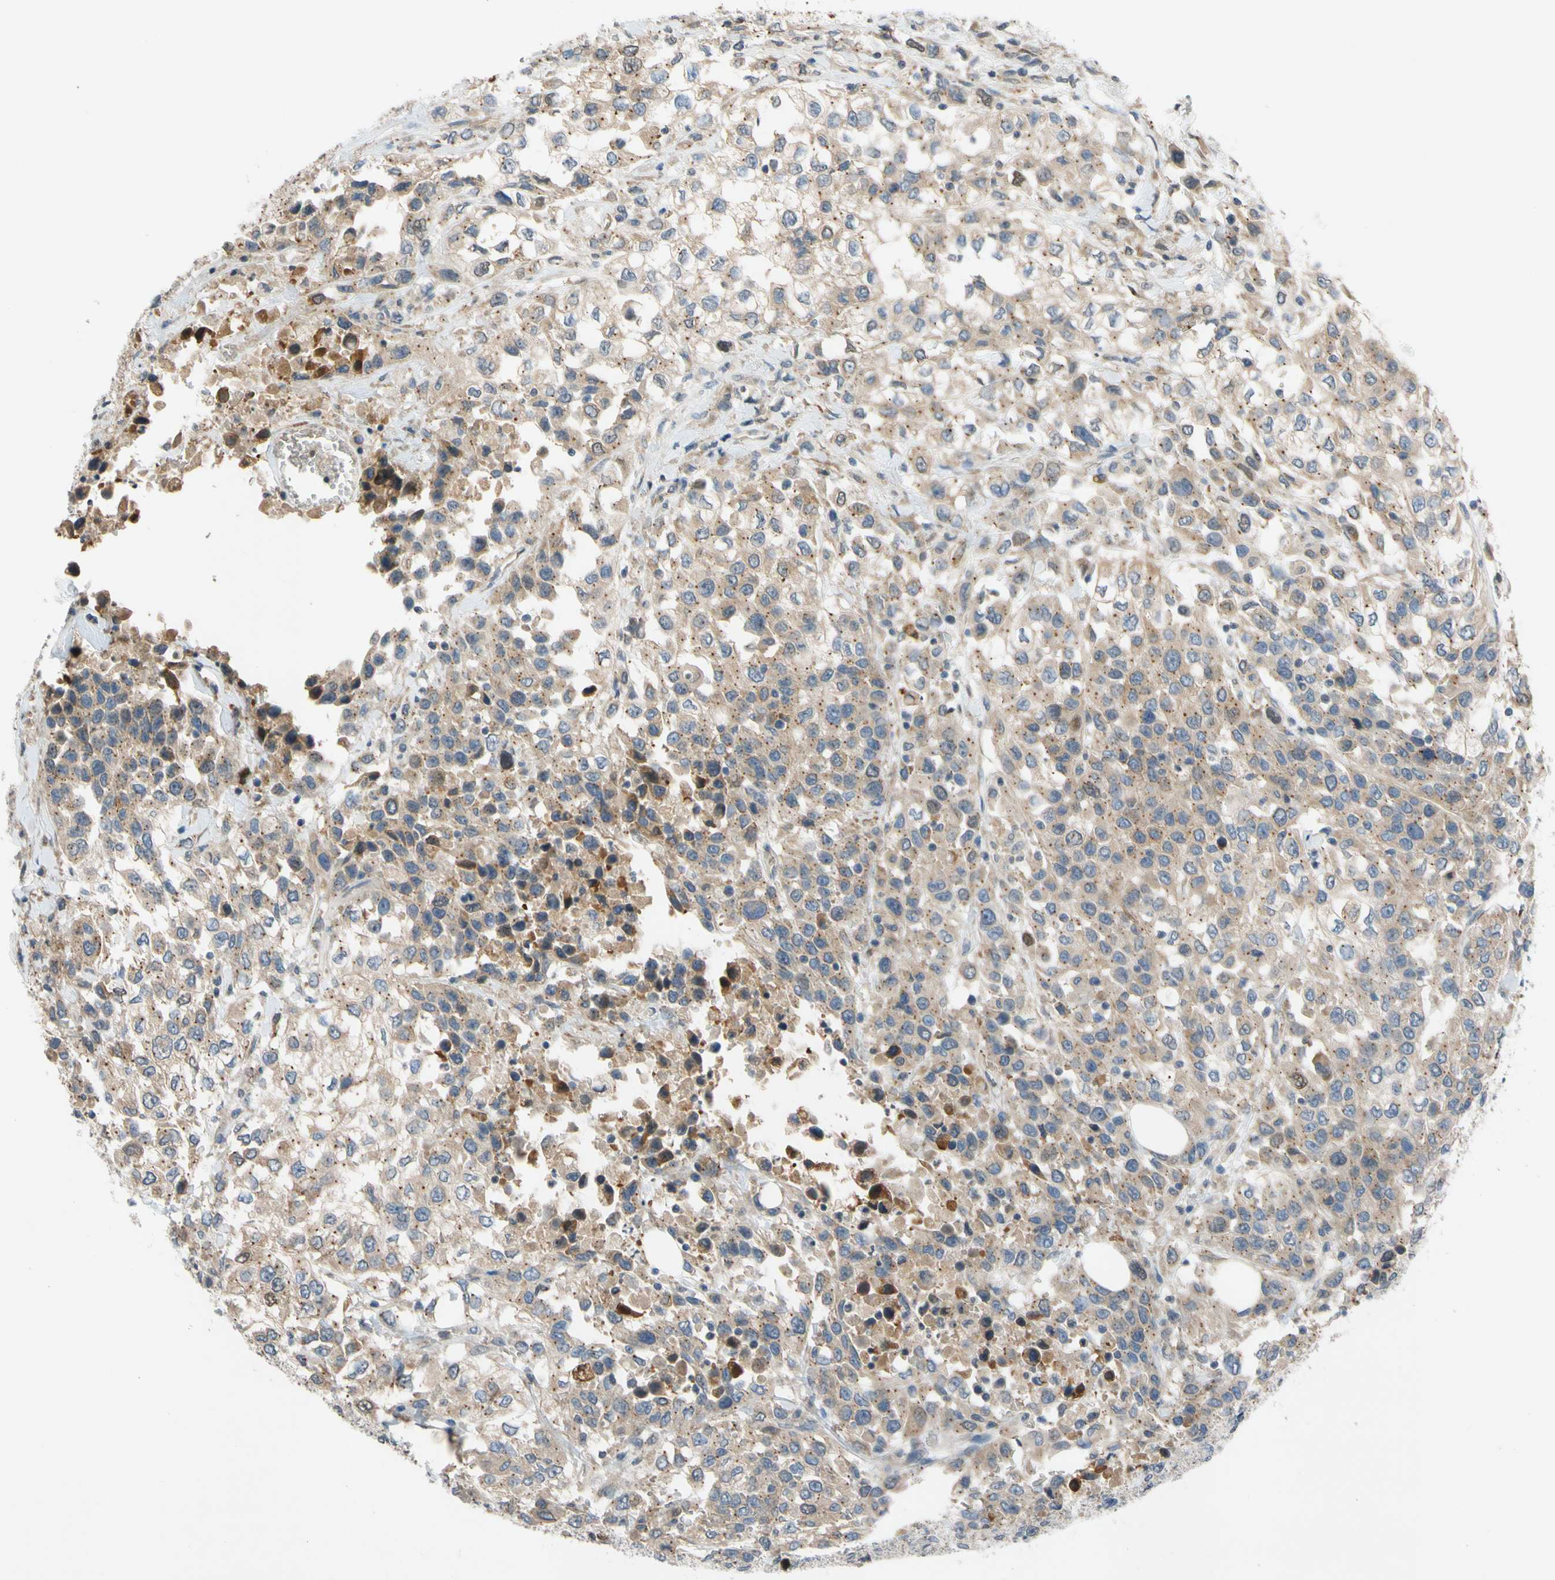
{"staining": {"intensity": "weak", "quantity": ">75%", "location": "cytoplasmic/membranous"}, "tissue": "urothelial cancer", "cell_type": "Tumor cells", "image_type": "cancer", "snomed": [{"axis": "morphology", "description": "Urothelial carcinoma, High grade"}, {"axis": "topography", "description": "Urinary bladder"}], "caption": "This histopathology image reveals urothelial carcinoma (high-grade) stained with immunohistochemistry (IHC) to label a protein in brown. The cytoplasmic/membranous of tumor cells show weak positivity for the protein. Nuclei are counter-stained blue.", "gene": "ADD2", "patient": {"sex": "female", "age": 80}}